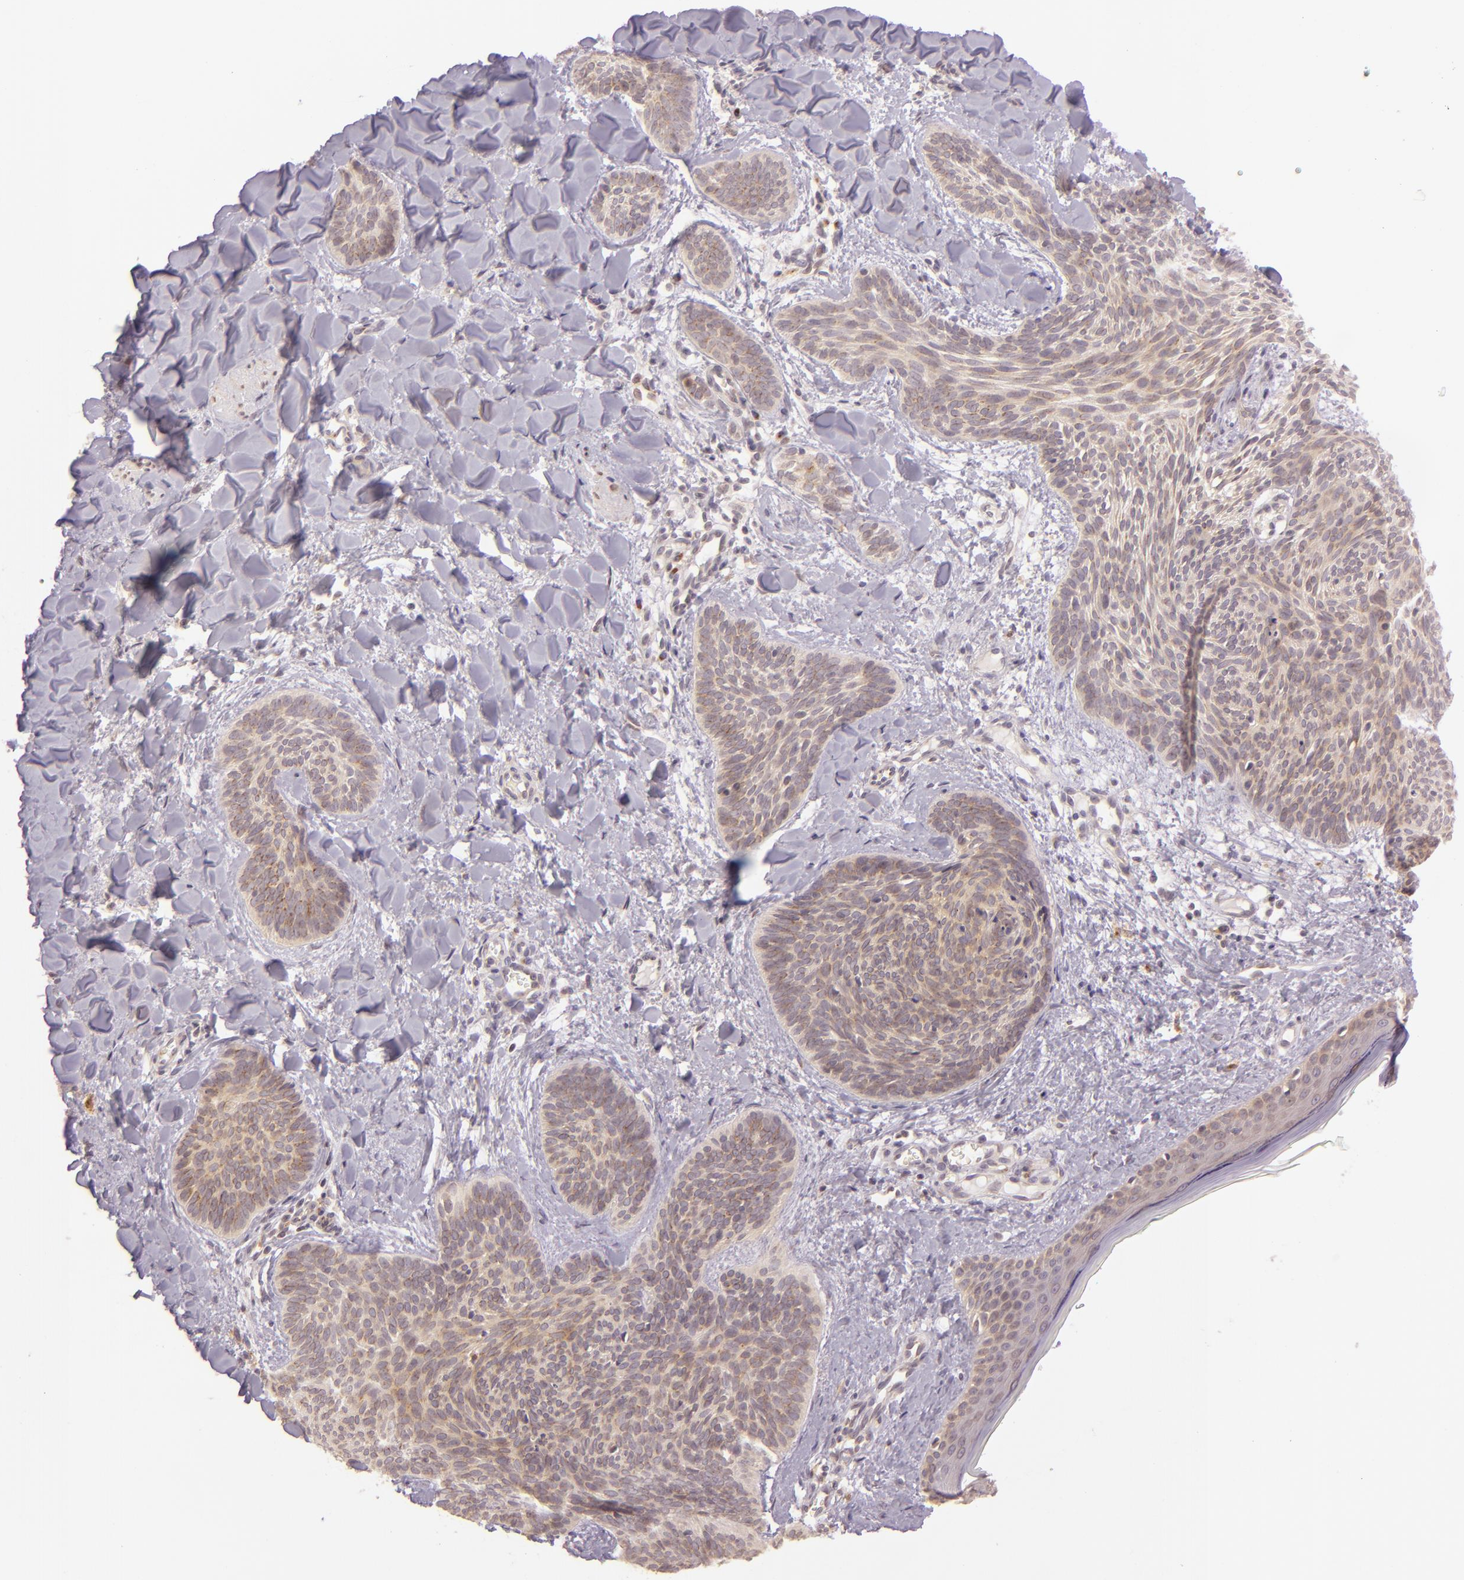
{"staining": {"intensity": "moderate", "quantity": "25%-75%", "location": "cytoplasmic/membranous"}, "tissue": "skin cancer", "cell_type": "Tumor cells", "image_type": "cancer", "snomed": [{"axis": "morphology", "description": "Basal cell carcinoma"}, {"axis": "topography", "description": "Skin"}], "caption": "Immunohistochemistry histopathology image of neoplastic tissue: skin cancer stained using immunohistochemistry displays medium levels of moderate protein expression localized specifically in the cytoplasmic/membranous of tumor cells, appearing as a cytoplasmic/membranous brown color.", "gene": "LGMN", "patient": {"sex": "female", "age": 81}}